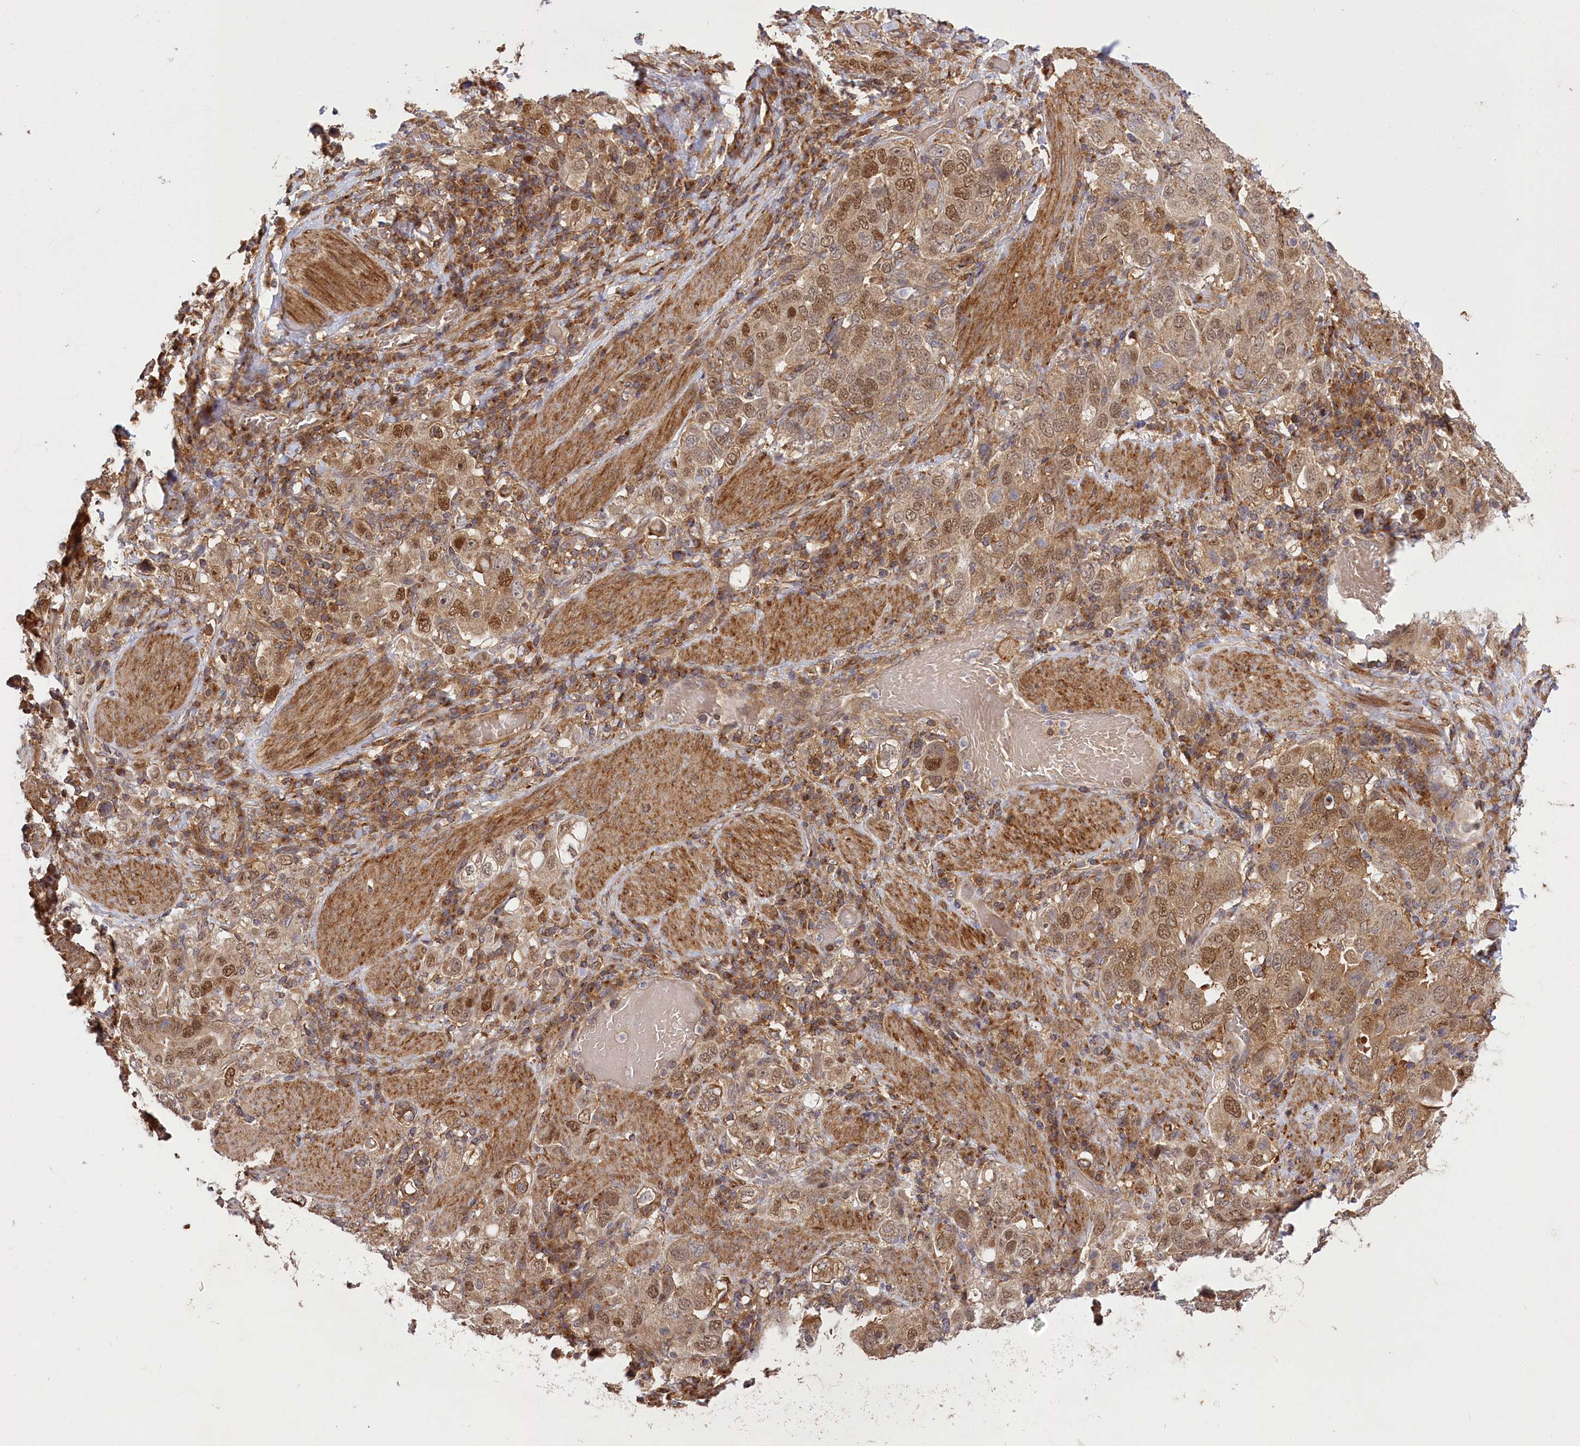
{"staining": {"intensity": "moderate", "quantity": ">75%", "location": "cytoplasmic/membranous,nuclear"}, "tissue": "stomach cancer", "cell_type": "Tumor cells", "image_type": "cancer", "snomed": [{"axis": "morphology", "description": "Adenocarcinoma, NOS"}, {"axis": "topography", "description": "Stomach, upper"}], "caption": "A brown stain shows moderate cytoplasmic/membranous and nuclear expression of a protein in stomach cancer tumor cells. The protein of interest is shown in brown color, while the nuclei are stained blue.", "gene": "CCDC91", "patient": {"sex": "male", "age": 62}}